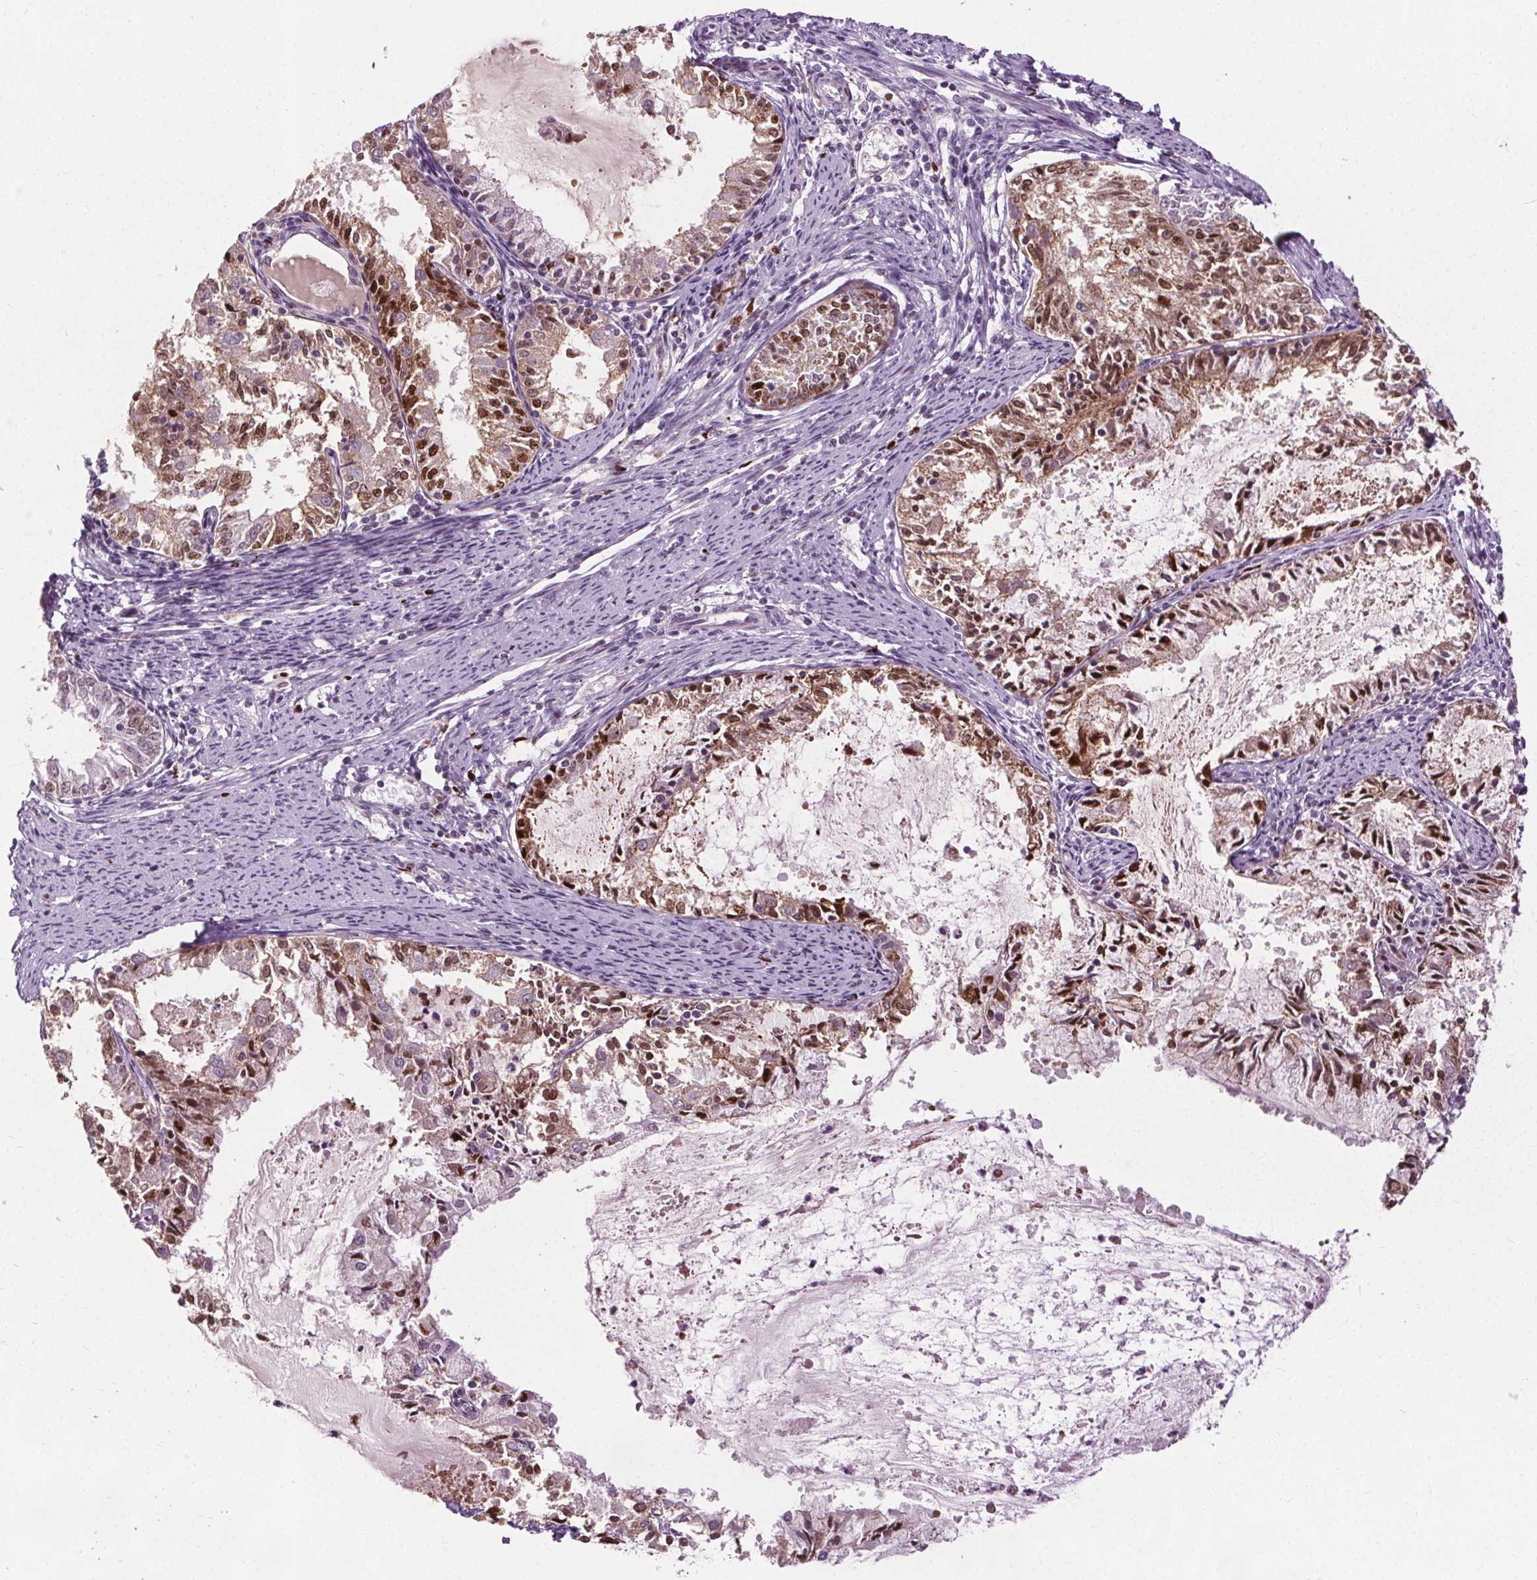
{"staining": {"intensity": "moderate", "quantity": "25%-75%", "location": "cytoplasmic/membranous,nuclear"}, "tissue": "endometrial cancer", "cell_type": "Tumor cells", "image_type": "cancer", "snomed": [{"axis": "morphology", "description": "Adenocarcinoma, NOS"}, {"axis": "topography", "description": "Endometrium"}], "caption": "A histopathology image showing moderate cytoplasmic/membranous and nuclear staining in about 25%-75% of tumor cells in endometrial adenocarcinoma, as visualized by brown immunohistochemical staining.", "gene": "CEBPA", "patient": {"sex": "female", "age": 57}}